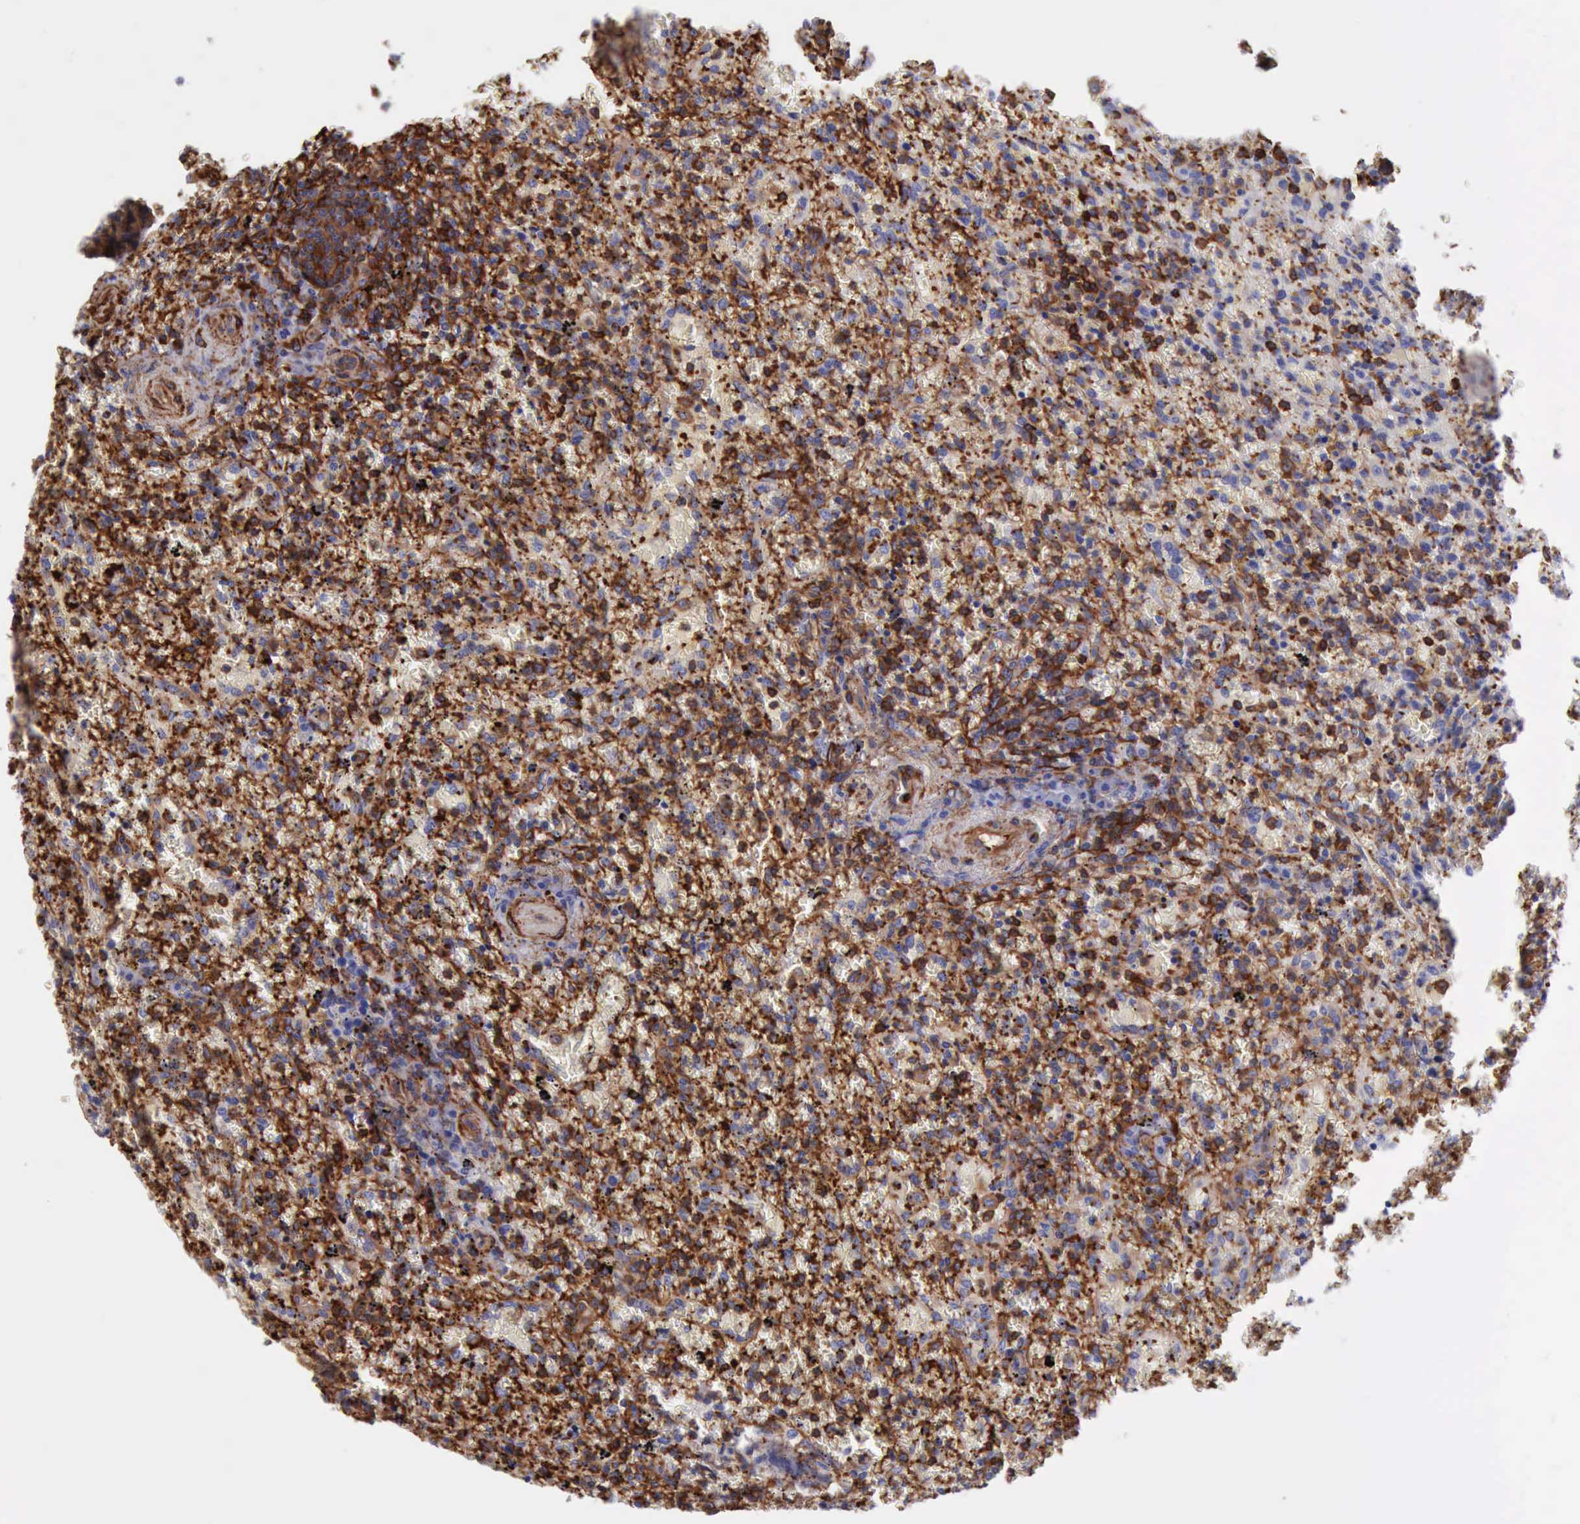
{"staining": {"intensity": "weak", "quantity": ">75%", "location": "cytoplasmic/membranous"}, "tissue": "lymphoma", "cell_type": "Tumor cells", "image_type": "cancer", "snomed": [{"axis": "morphology", "description": "Malignant lymphoma, non-Hodgkin's type, High grade"}, {"axis": "topography", "description": "Spleen"}, {"axis": "topography", "description": "Lymph node"}], "caption": "Brown immunohistochemical staining in lymphoma reveals weak cytoplasmic/membranous staining in about >75% of tumor cells. (DAB IHC with brightfield microscopy, high magnification).", "gene": "FLNA", "patient": {"sex": "female", "age": 70}}